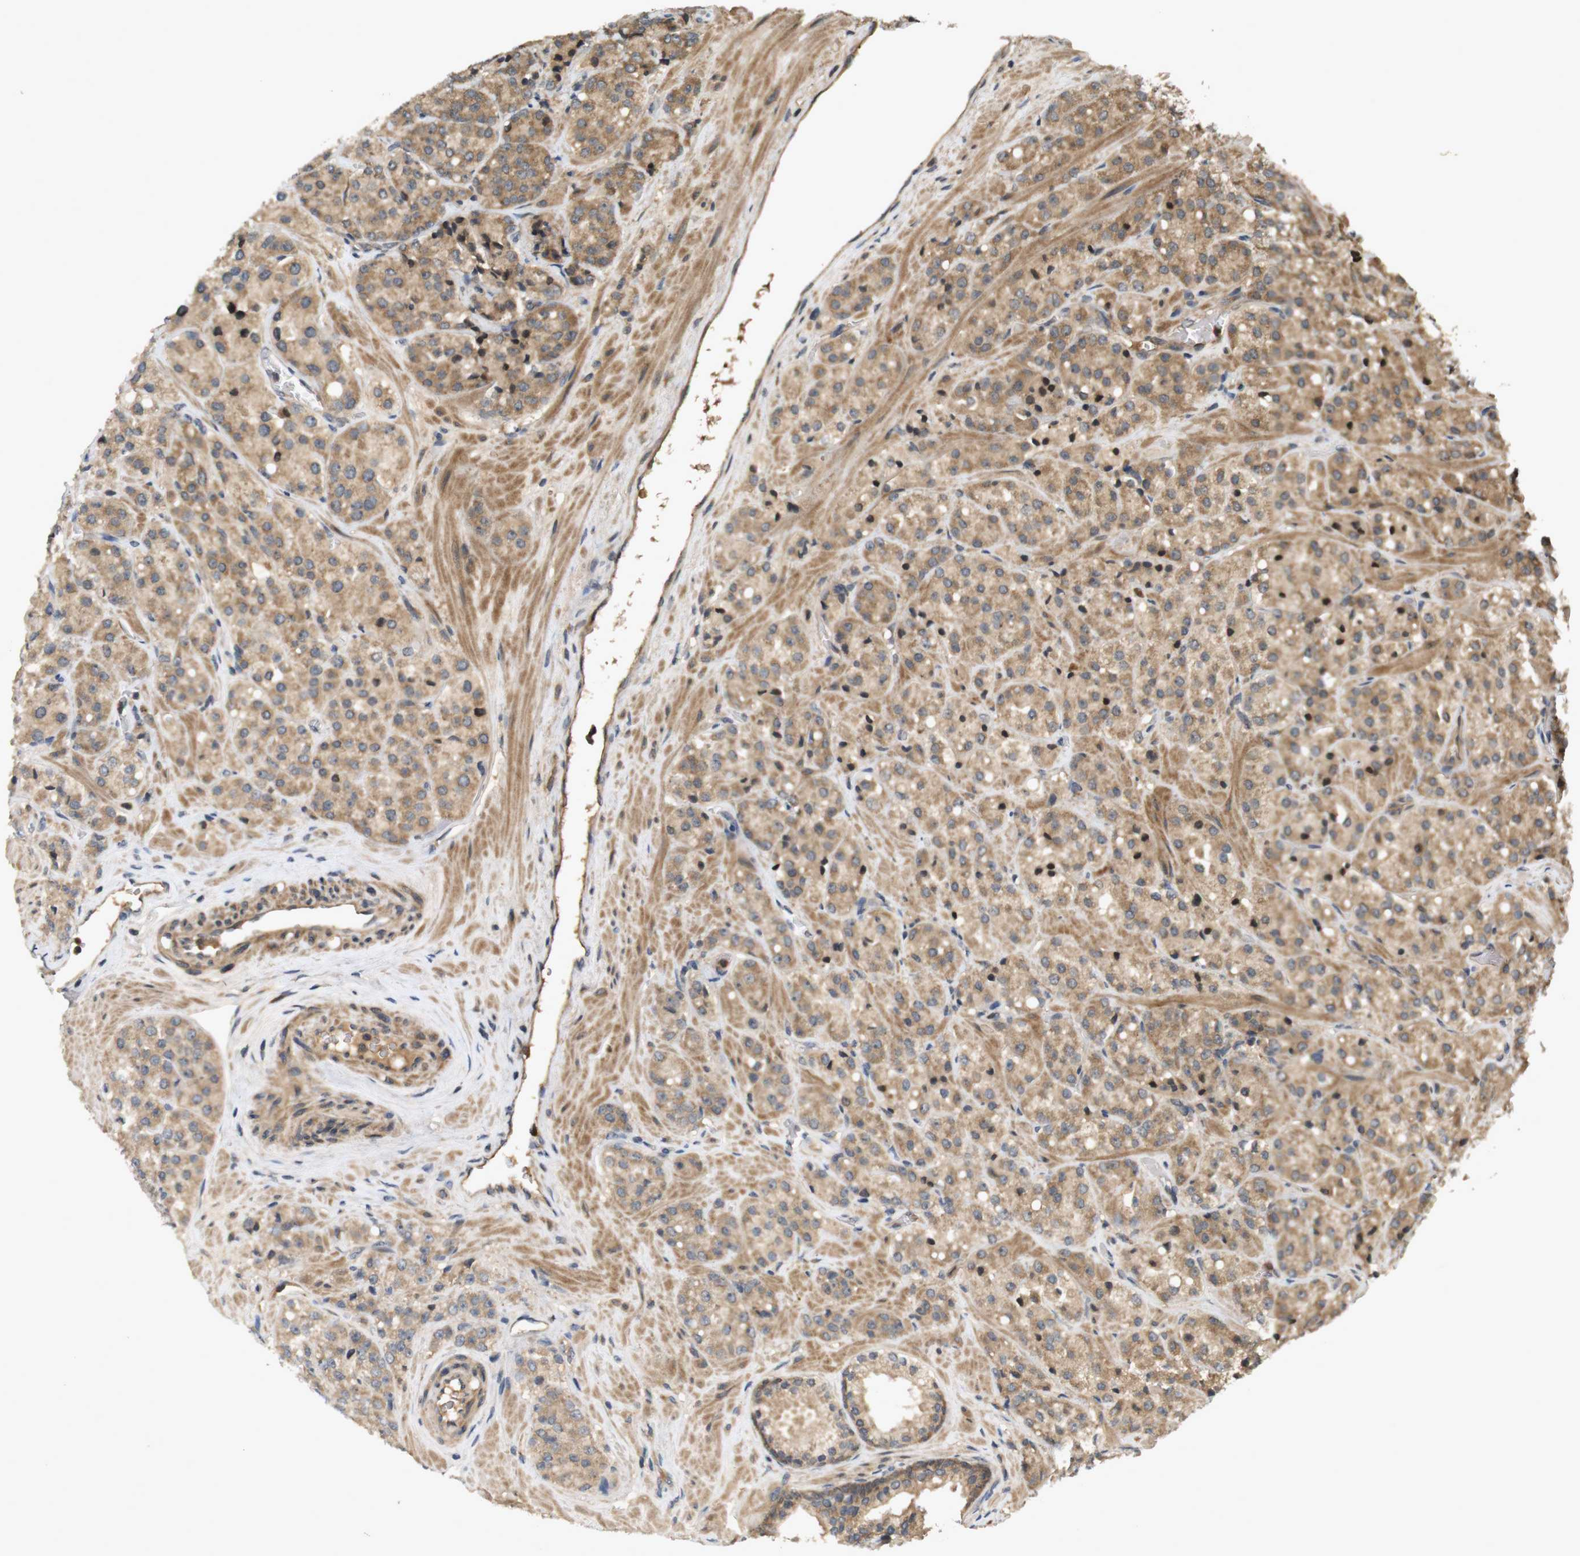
{"staining": {"intensity": "moderate", "quantity": ">75%", "location": "cytoplasmic/membranous"}, "tissue": "prostate cancer", "cell_type": "Tumor cells", "image_type": "cancer", "snomed": [{"axis": "morphology", "description": "Adenocarcinoma, High grade"}, {"axis": "topography", "description": "Prostate"}], "caption": "A photomicrograph showing moderate cytoplasmic/membranous staining in approximately >75% of tumor cells in high-grade adenocarcinoma (prostate), as visualized by brown immunohistochemical staining.", "gene": "NFKBIE", "patient": {"sex": "male", "age": 64}}